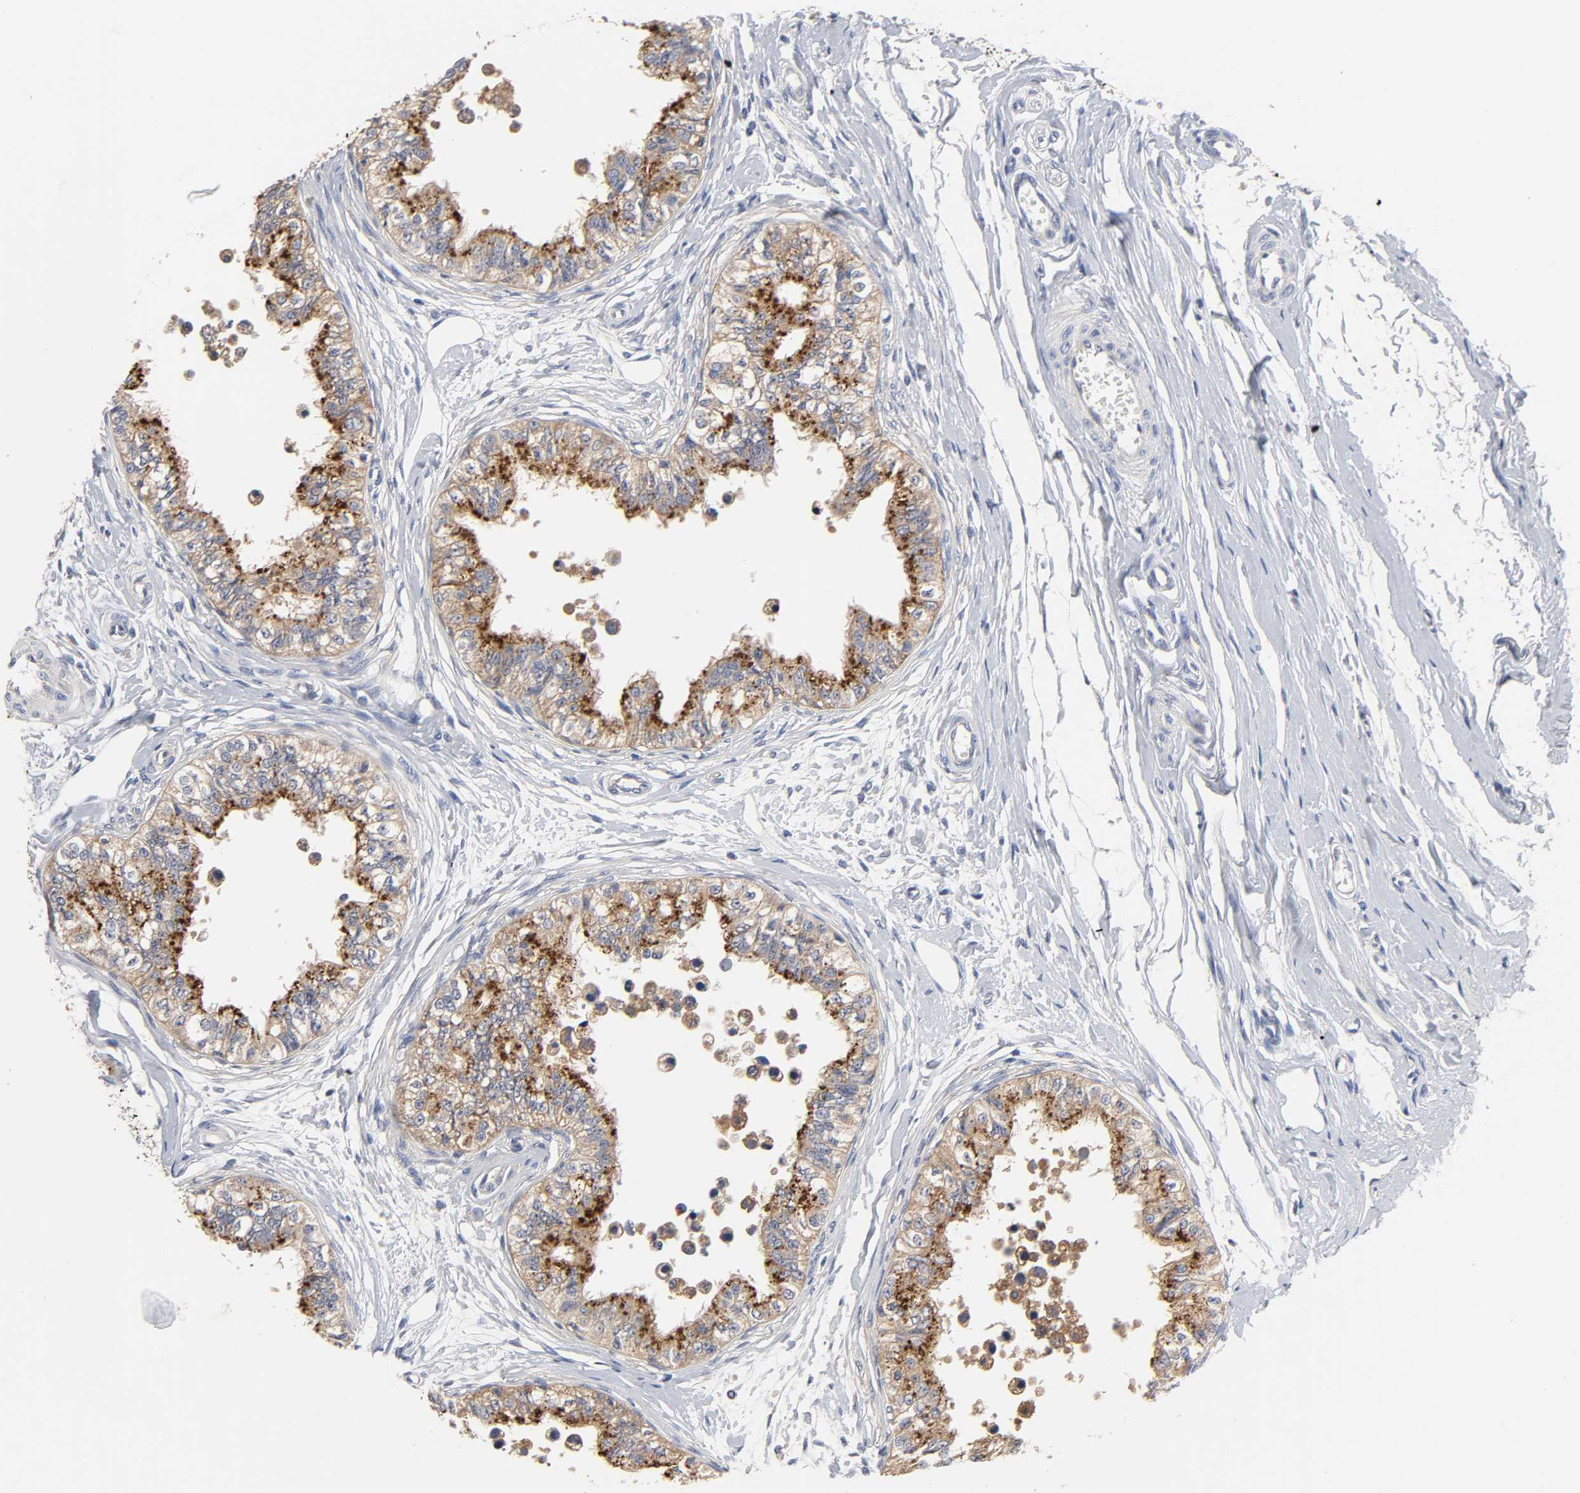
{"staining": {"intensity": "weak", "quantity": ">75%", "location": "cytoplasmic/membranous"}, "tissue": "epididymis", "cell_type": "Glandular cells", "image_type": "normal", "snomed": [{"axis": "morphology", "description": "Normal tissue, NOS"}, {"axis": "morphology", "description": "Adenocarcinoma, metastatic, NOS"}, {"axis": "topography", "description": "Testis"}, {"axis": "topography", "description": "Epididymis"}], "caption": "Glandular cells show weak cytoplasmic/membranous expression in approximately >75% of cells in benign epididymis.", "gene": "C17orf75", "patient": {"sex": "male", "age": 26}}